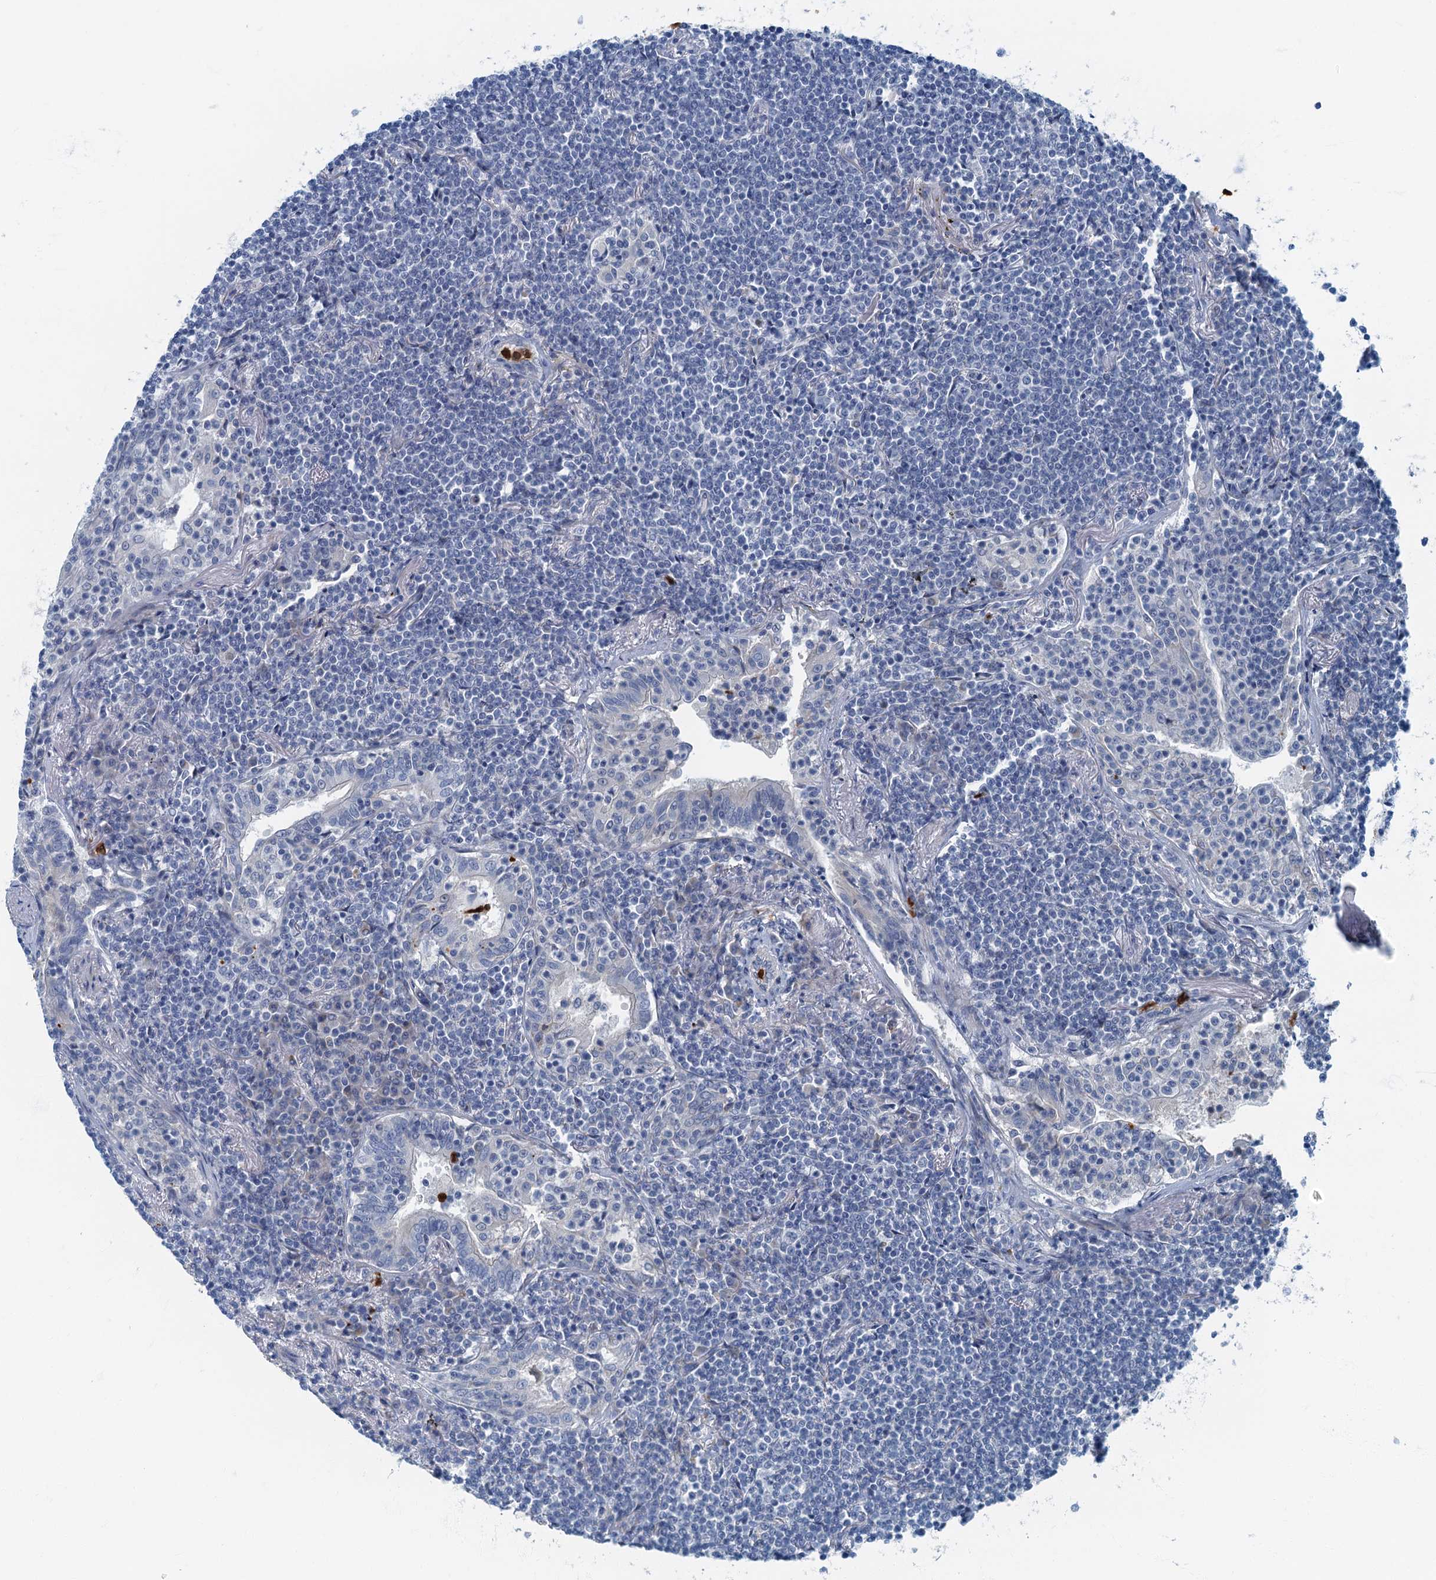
{"staining": {"intensity": "negative", "quantity": "none", "location": "none"}, "tissue": "lymphoma", "cell_type": "Tumor cells", "image_type": "cancer", "snomed": [{"axis": "morphology", "description": "Malignant lymphoma, non-Hodgkin's type, Low grade"}, {"axis": "topography", "description": "Lung"}], "caption": "High power microscopy photomicrograph of an IHC image of lymphoma, revealing no significant expression in tumor cells.", "gene": "ANKDD1A", "patient": {"sex": "female", "age": 71}}